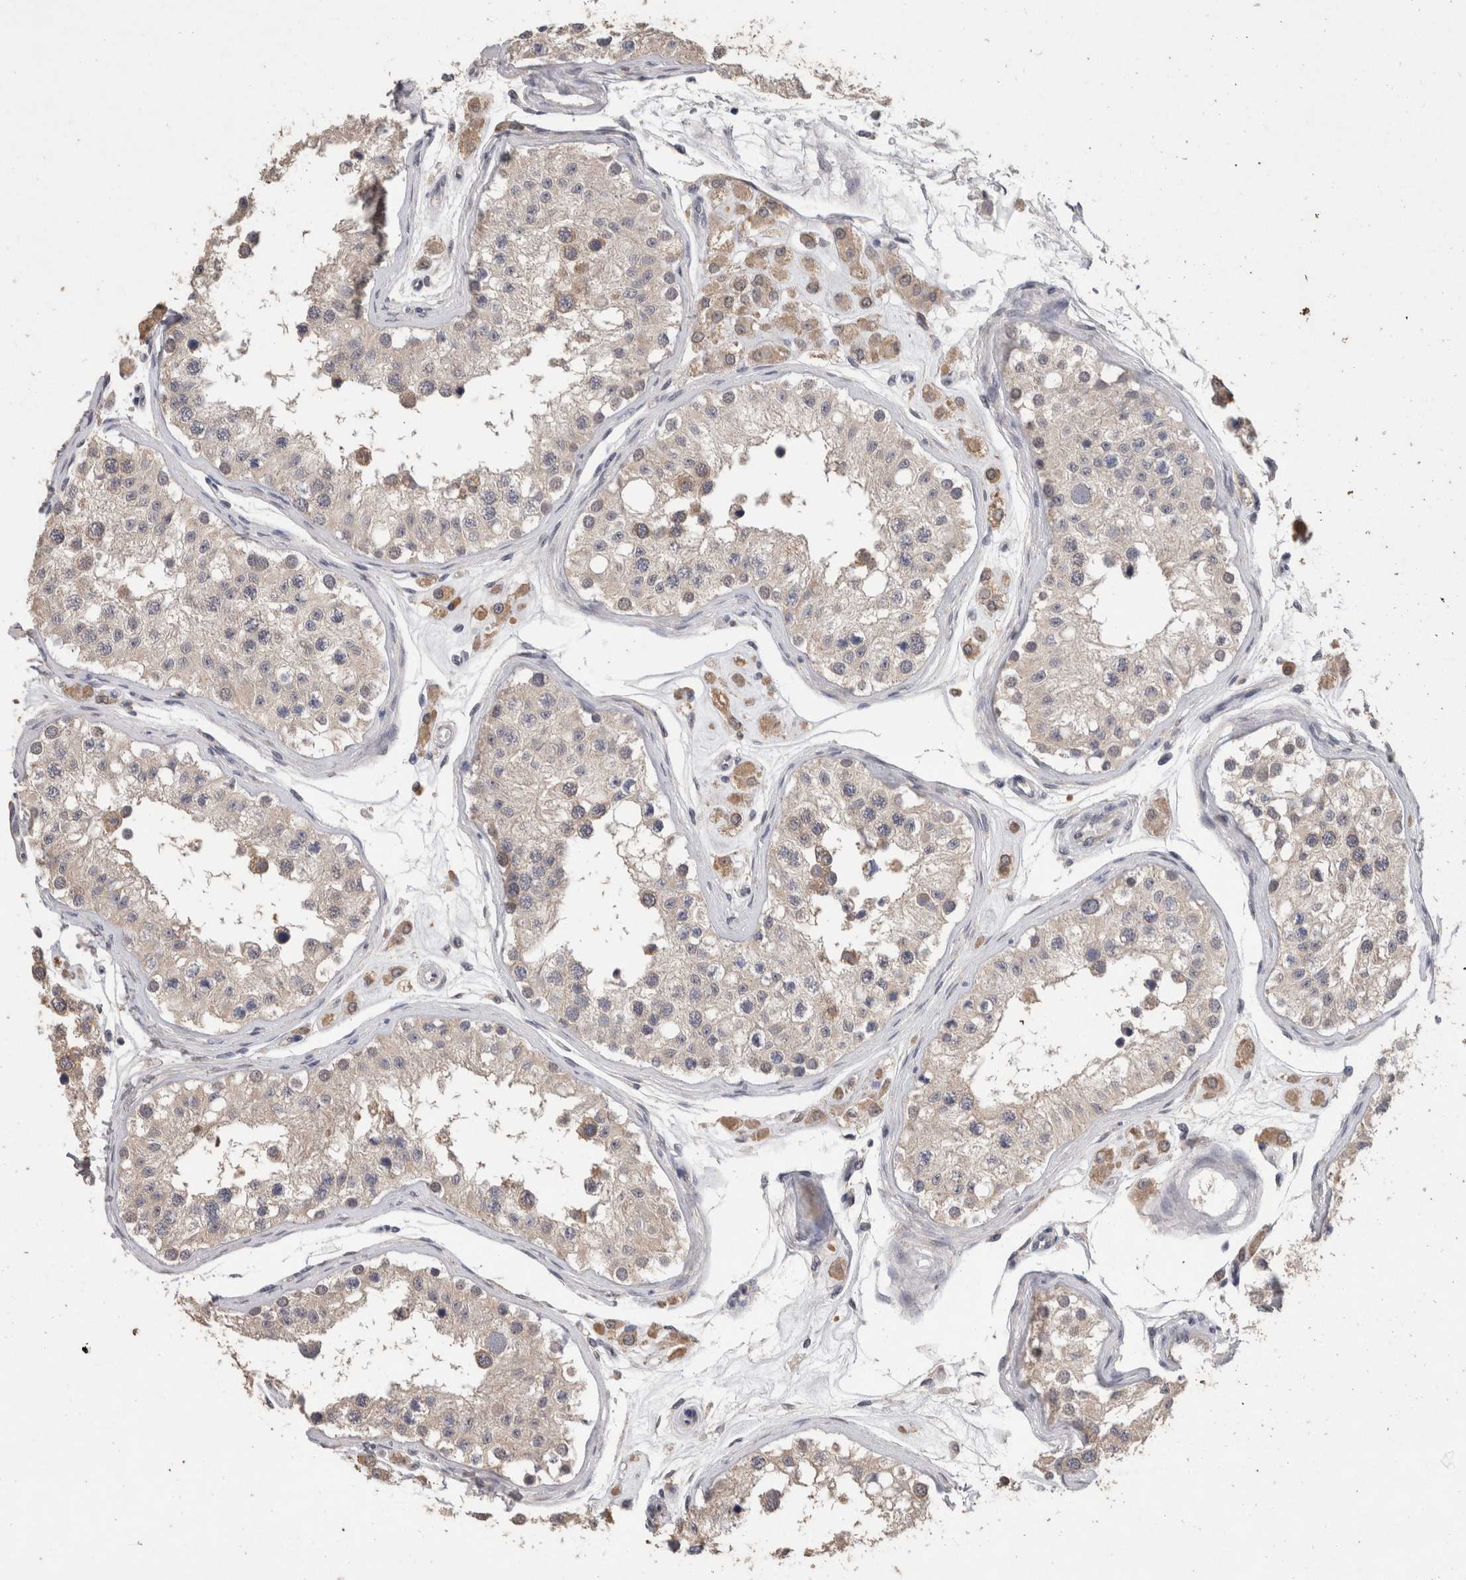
{"staining": {"intensity": "moderate", "quantity": "25%-75%", "location": "cytoplasmic/membranous"}, "tissue": "testis", "cell_type": "Cells in seminiferous ducts", "image_type": "normal", "snomed": [{"axis": "morphology", "description": "Normal tissue, NOS"}, {"axis": "morphology", "description": "Adenocarcinoma, metastatic, NOS"}, {"axis": "topography", "description": "Testis"}], "caption": "Moderate cytoplasmic/membranous expression is seen in about 25%-75% of cells in seminiferous ducts in unremarkable testis.", "gene": "FHOD3", "patient": {"sex": "male", "age": 26}}